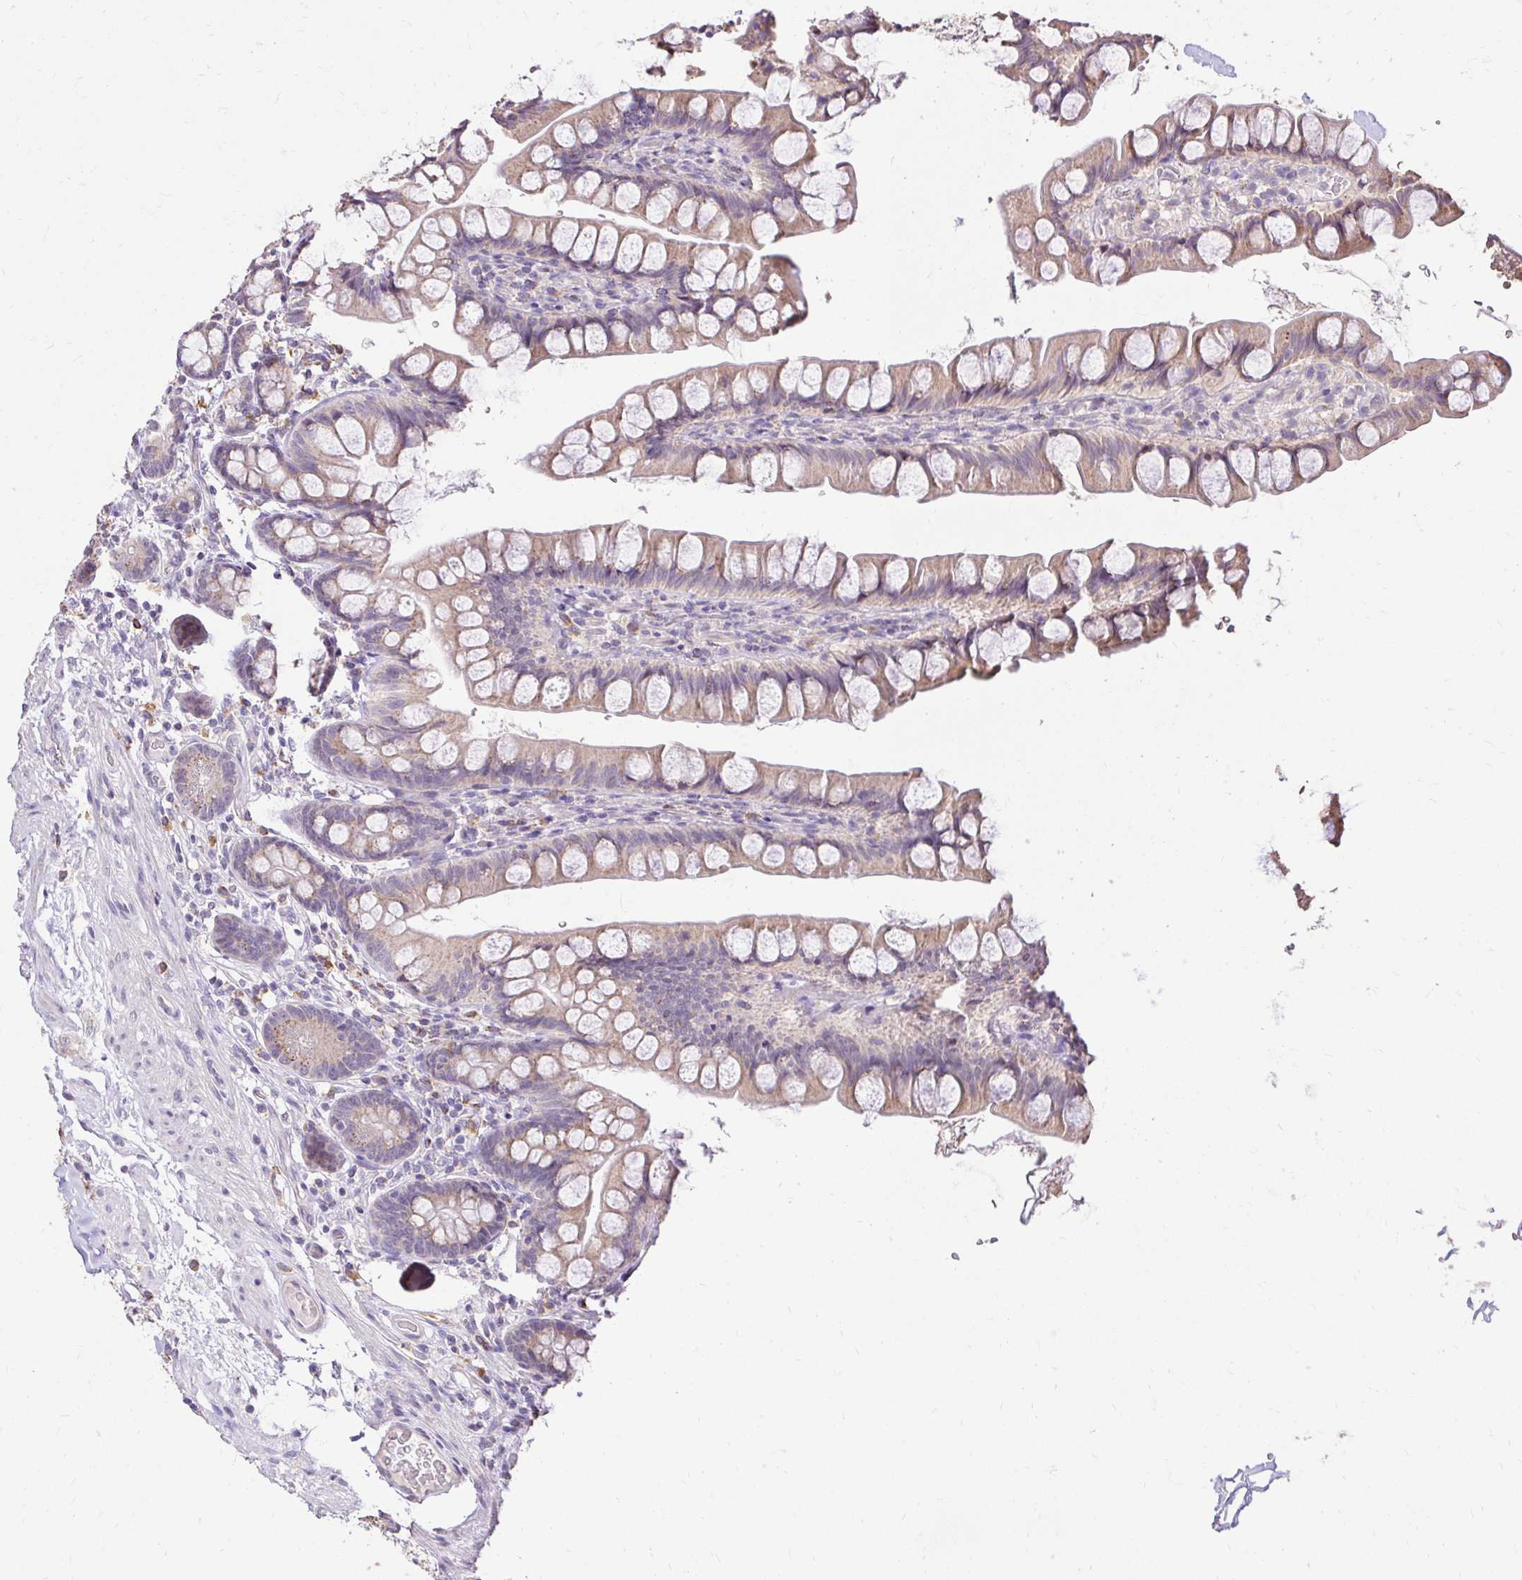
{"staining": {"intensity": "moderate", "quantity": ">75%", "location": "cytoplasmic/membranous"}, "tissue": "small intestine", "cell_type": "Glandular cells", "image_type": "normal", "snomed": [{"axis": "morphology", "description": "Normal tissue, NOS"}, {"axis": "topography", "description": "Small intestine"}], "caption": "This image demonstrates immunohistochemistry (IHC) staining of unremarkable human small intestine, with medium moderate cytoplasmic/membranous positivity in about >75% of glandular cells.", "gene": "KIAA1210", "patient": {"sex": "male", "age": 70}}